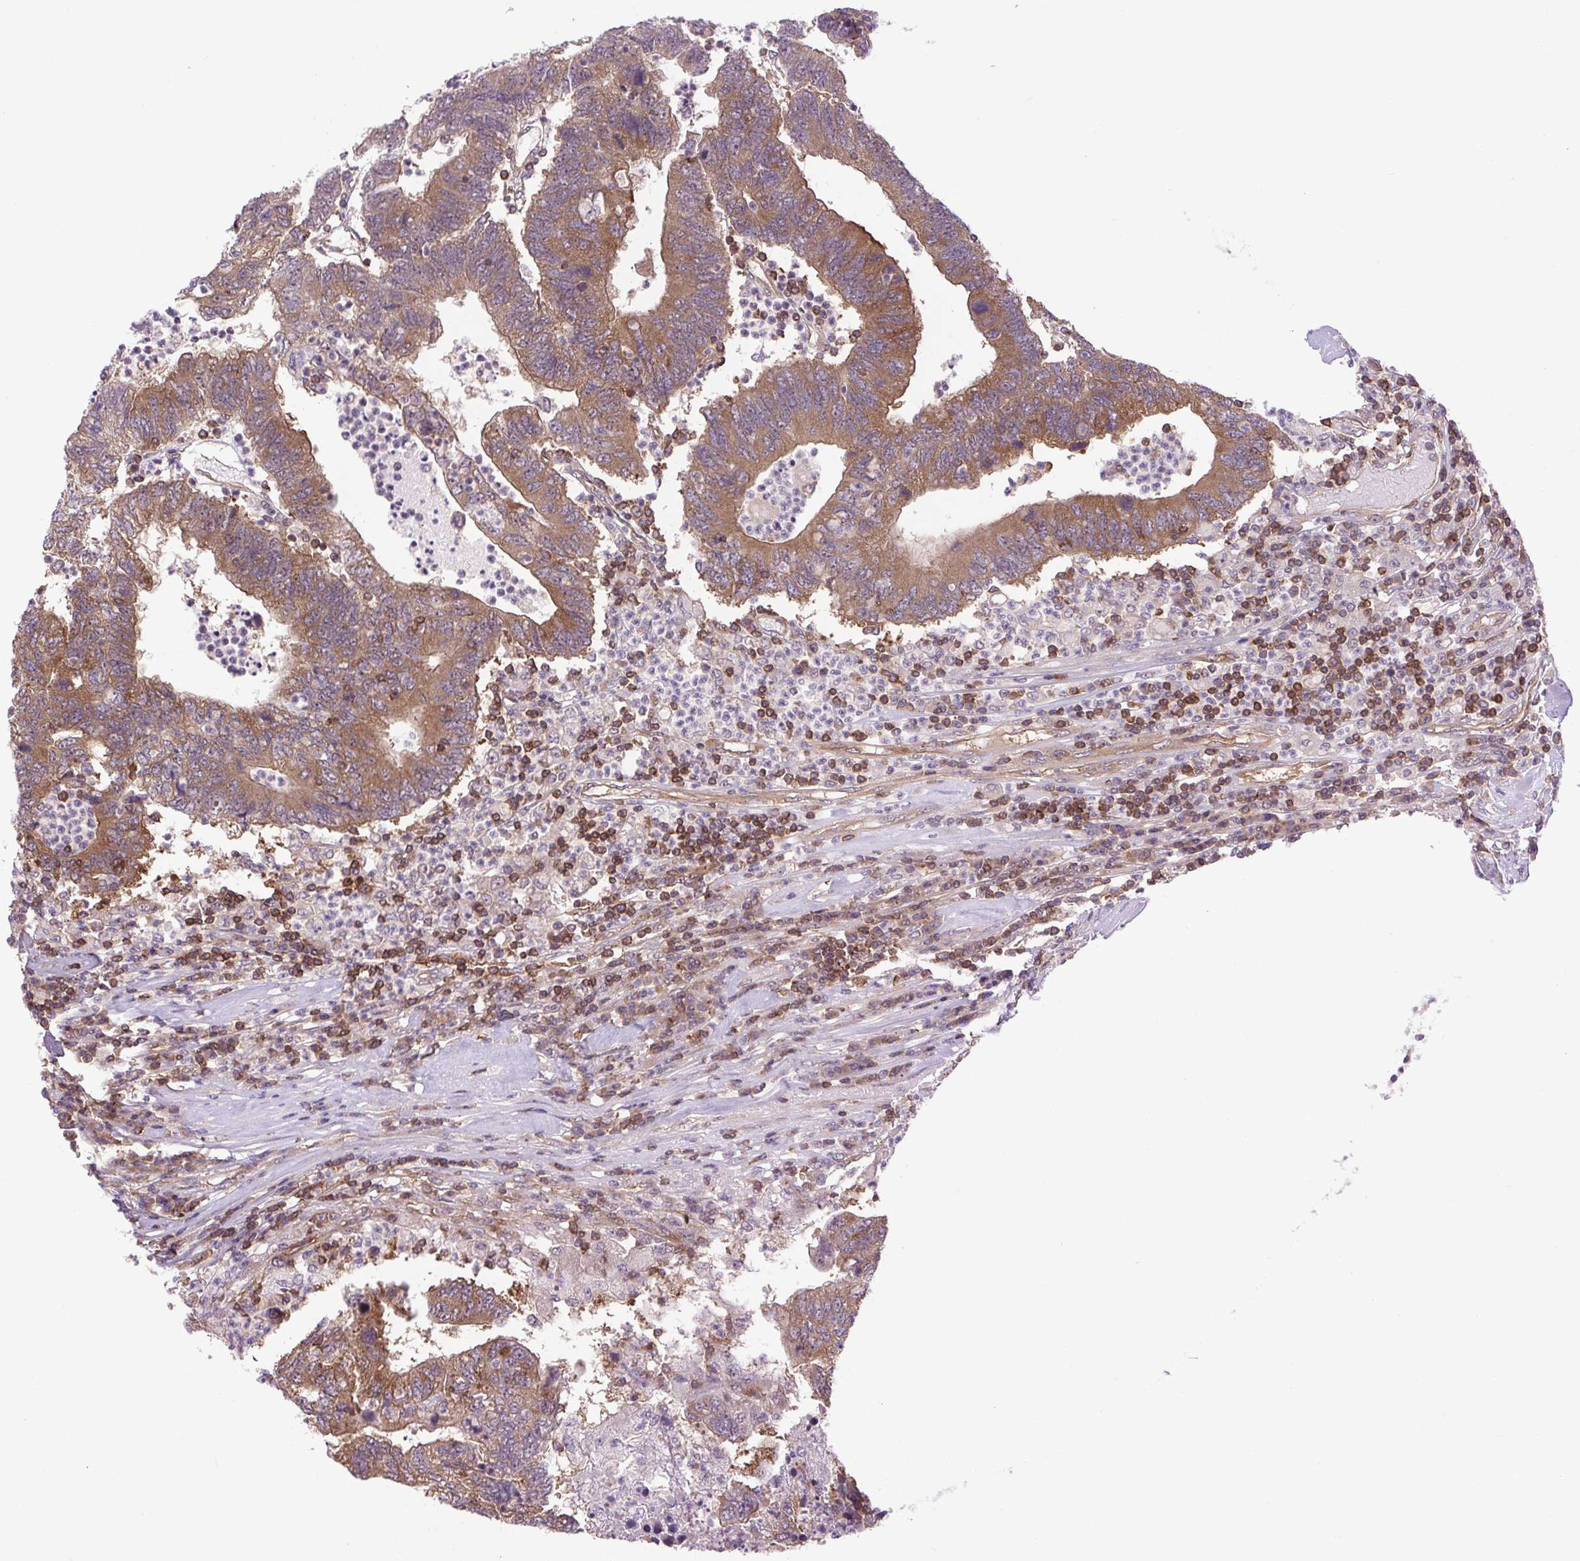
{"staining": {"intensity": "moderate", "quantity": ">75%", "location": "cytoplasmic/membranous"}, "tissue": "colorectal cancer", "cell_type": "Tumor cells", "image_type": "cancer", "snomed": [{"axis": "morphology", "description": "Adenocarcinoma, NOS"}, {"axis": "topography", "description": "Colon"}], "caption": "An IHC histopathology image of tumor tissue is shown. Protein staining in brown shows moderate cytoplasmic/membranous positivity in colorectal cancer (adenocarcinoma) within tumor cells.", "gene": "PLCG1", "patient": {"sex": "female", "age": 48}}